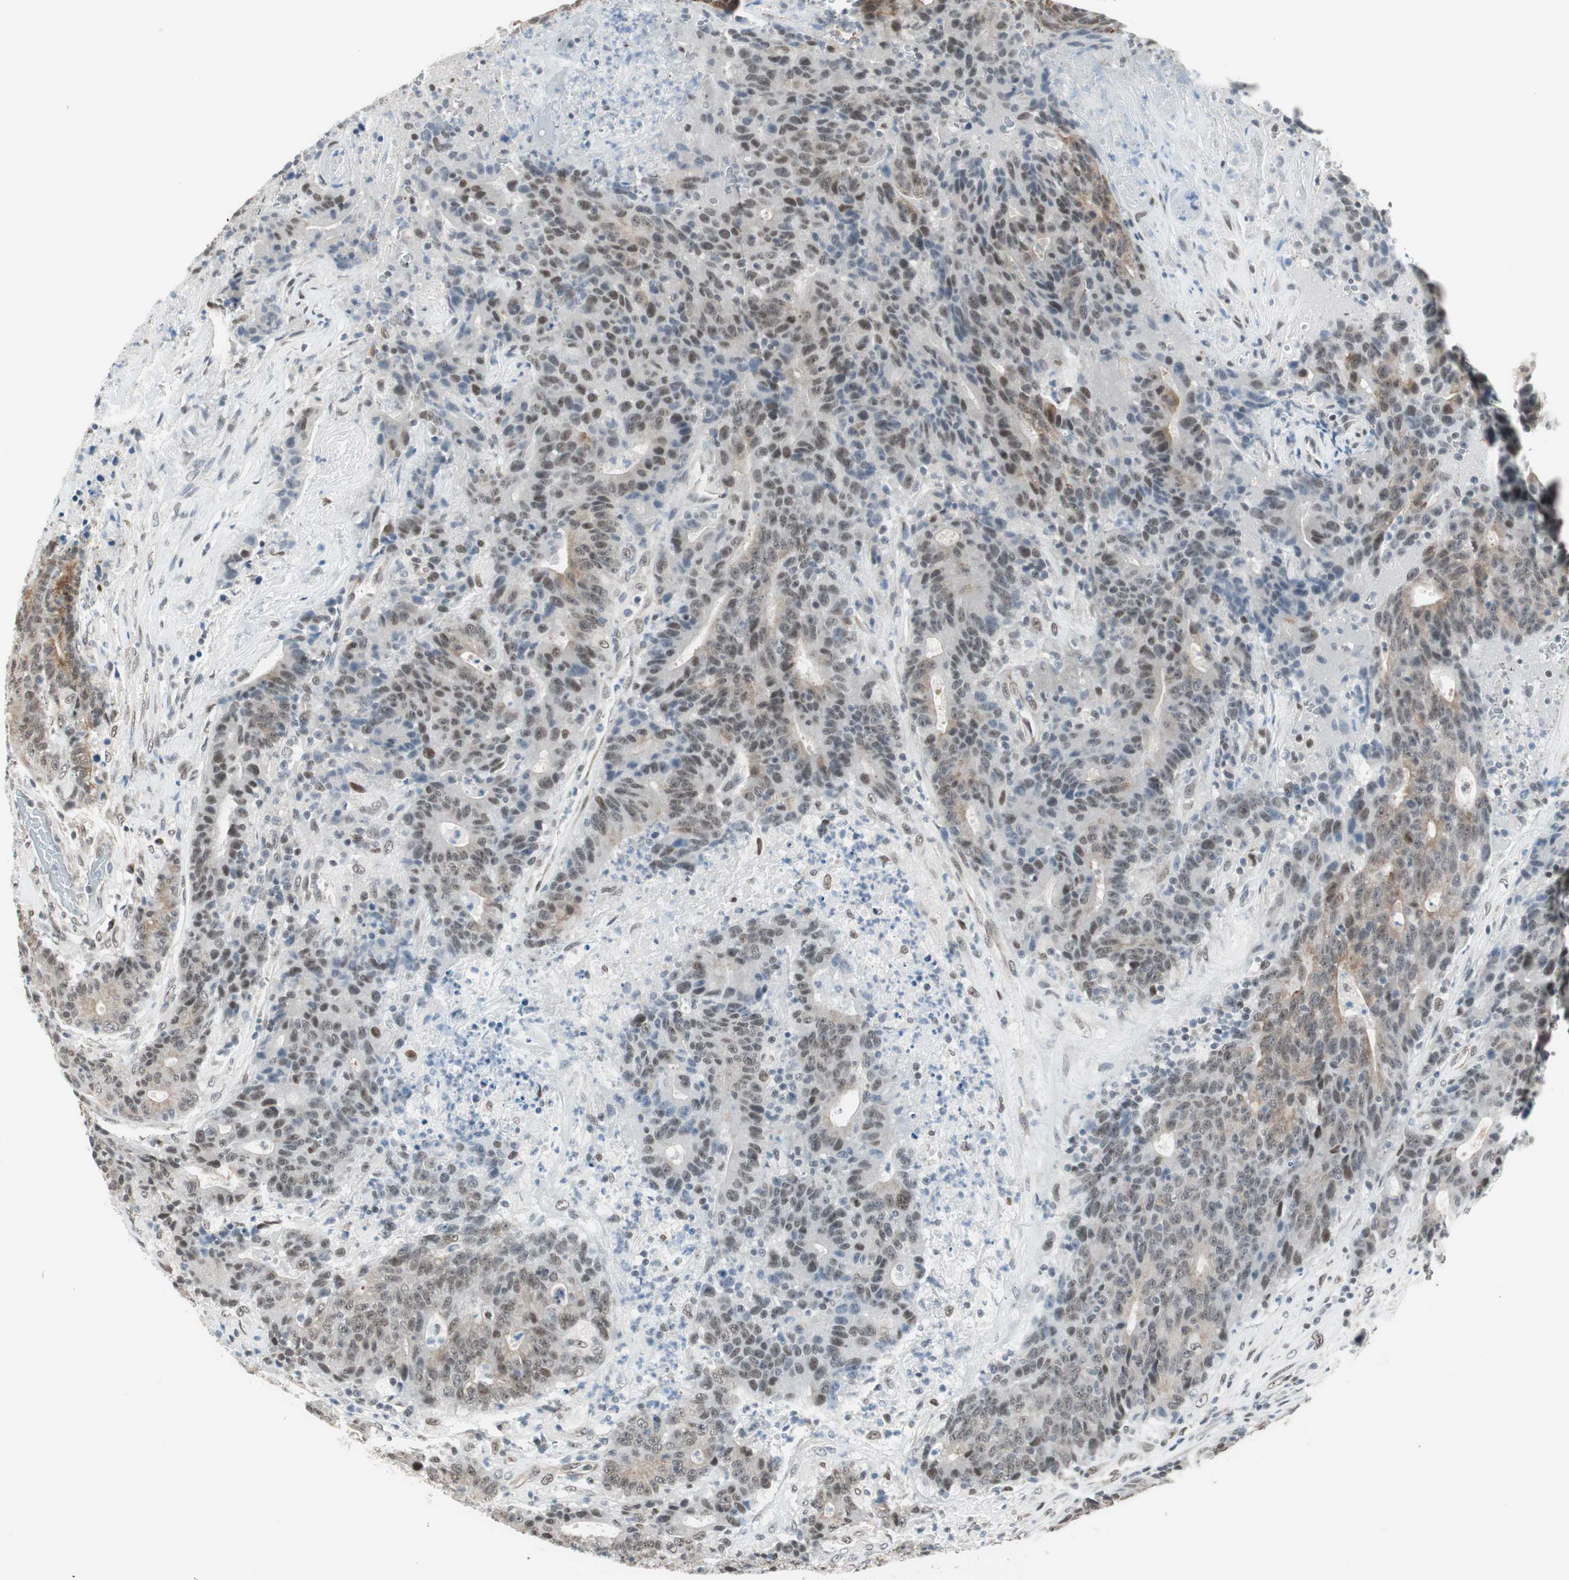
{"staining": {"intensity": "weak", "quantity": ">75%", "location": "cytoplasmic/membranous,nuclear"}, "tissue": "colorectal cancer", "cell_type": "Tumor cells", "image_type": "cancer", "snomed": [{"axis": "morphology", "description": "Normal tissue, NOS"}, {"axis": "morphology", "description": "Adenocarcinoma, NOS"}, {"axis": "topography", "description": "Colon"}], "caption": "Immunohistochemical staining of colorectal cancer (adenocarcinoma) reveals low levels of weak cytoplasmic/membranous and nuclear positivity in approximately >75% of tumor cells.", "gene": "ZBTB17", "patient": {"sex": "female", "age": 75}}